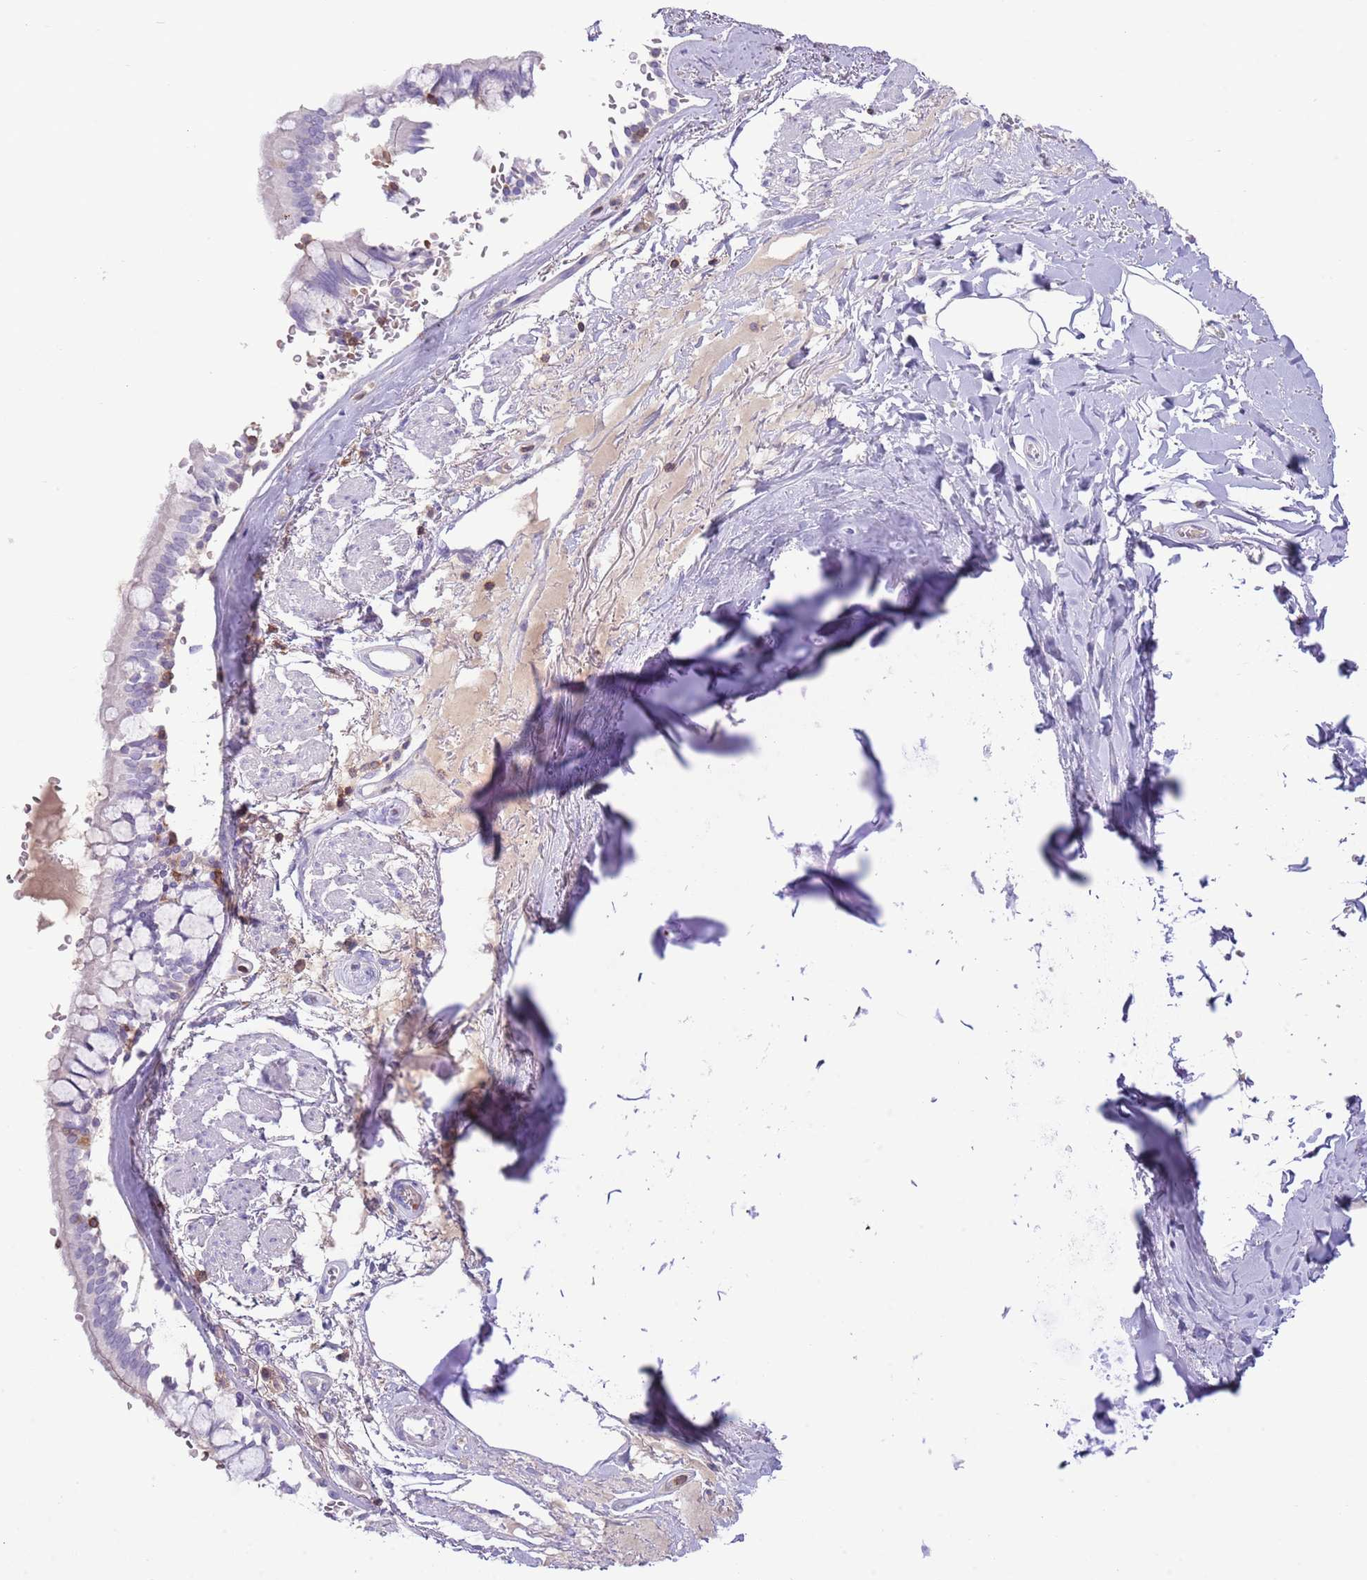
{"staining": {"intensity": "negative", "quantity": "none", "location": "none"}, "tissue": "bronchus", "cell_type": "Respiratory epithelial cells", "image_type": "normal", "snomed": [{"axis": "morphology", "description": "Normal tissue, NOS"}, {"axis": "topography", "description": "Bronchus"}], "caption": "Respiratory epithelial cells are negative for protein expression in normal human bronchus. Brightfield microscopy of IHC stained with DAB (3,3'-diaminobenzidine) (brown) and hematoxylin (blue), captured at high magnification.", "gene": "OR4Q3", "patient": {"sex": "male", "age": 70}}